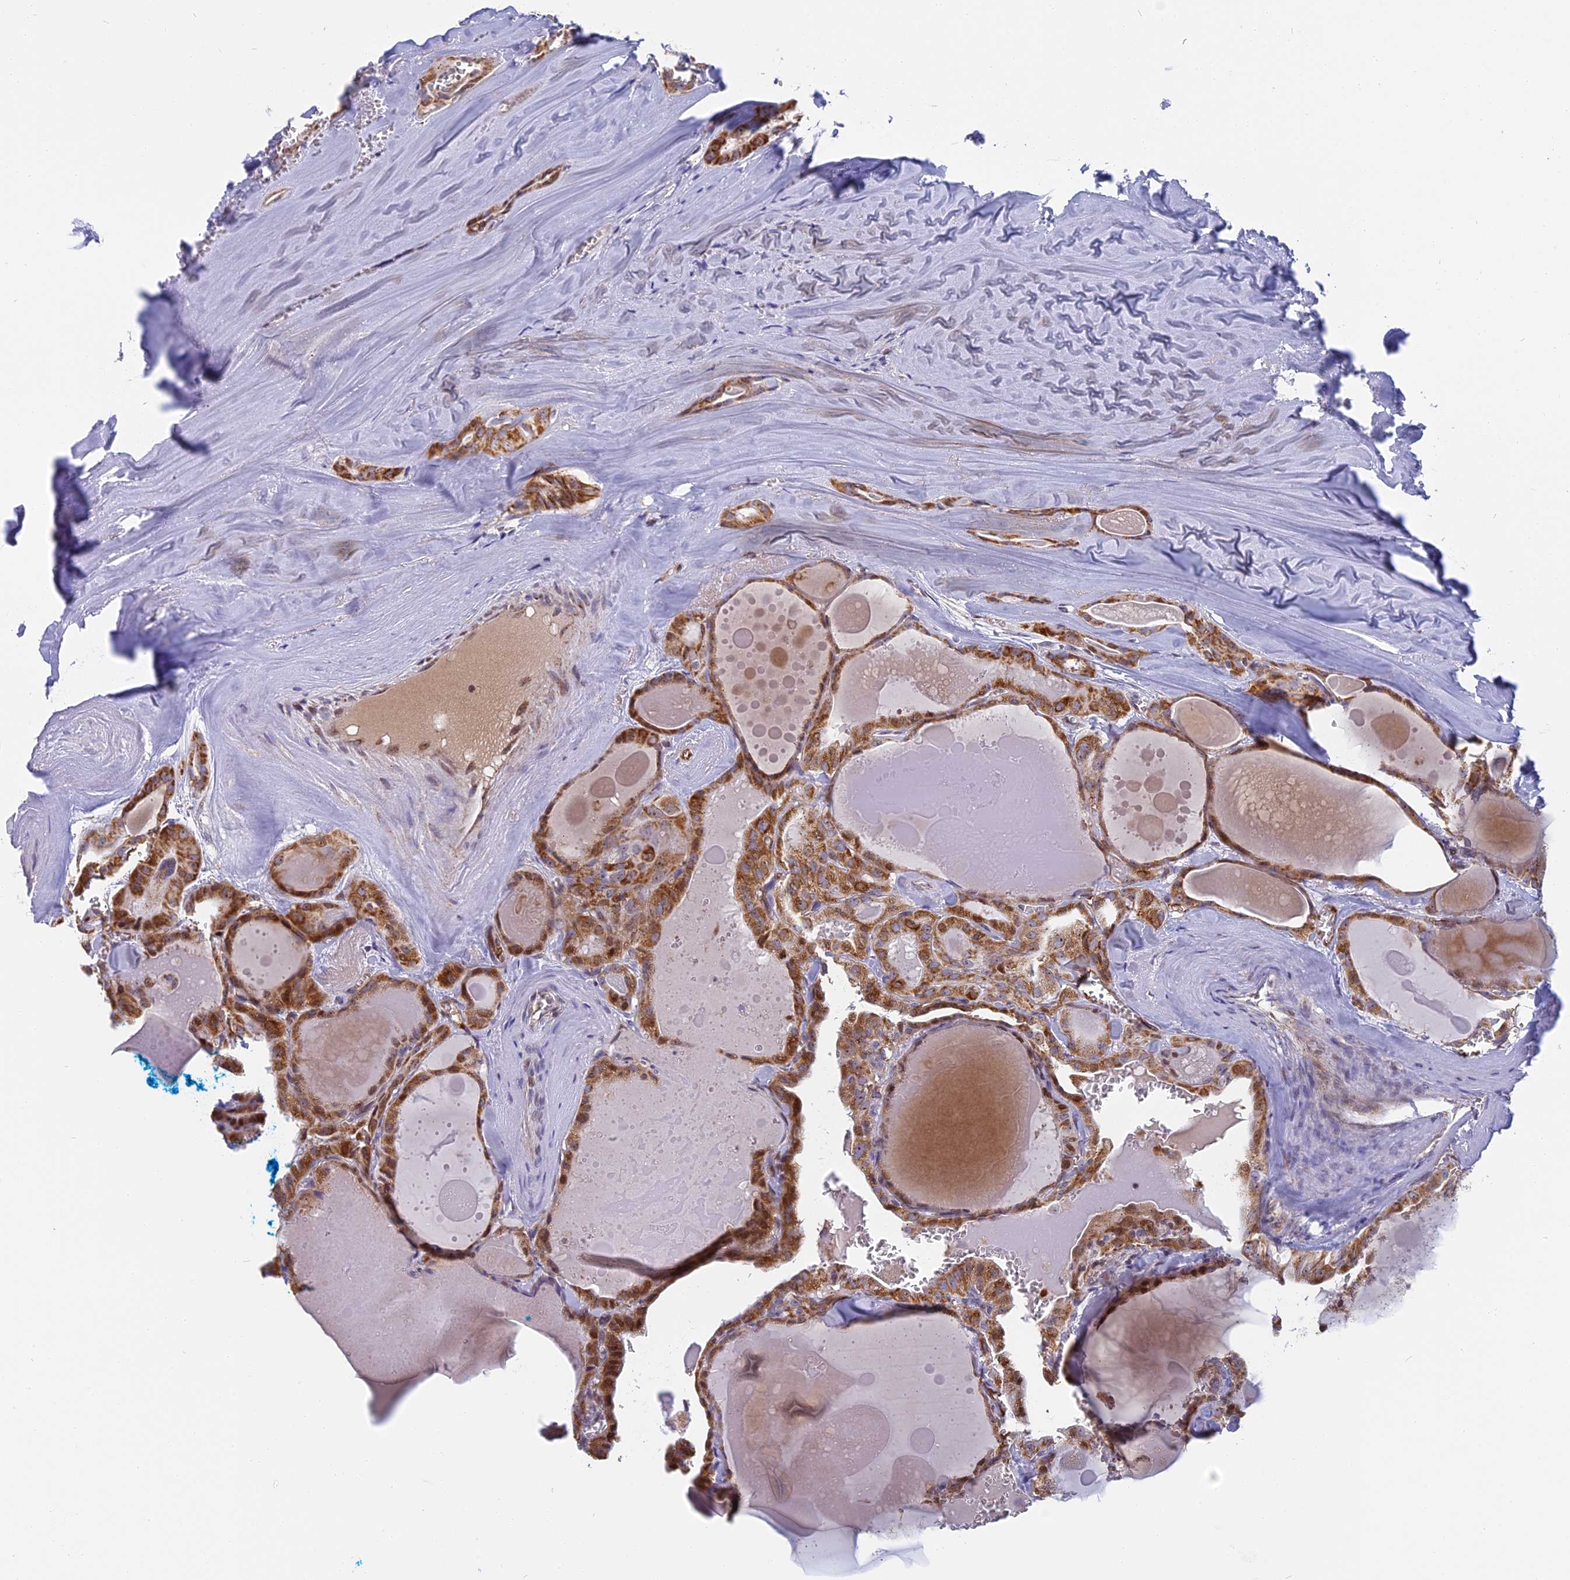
{"staining": {"intensity": "moderate", "quantity": ">75%", "location": "cytoplasmic/membranous"}, "tissue": "thyroid cancer", "cell_type": "Tumor cells", "image_type": "cancer", "snomed": [{"axis": "morphology", "description": "Papillary adenocarcinoma, NOS"}, {"axis": "topography", "description": "Thyroid gland"}], "caption": "This histopathology image exhibits IHC staining of human thyroid cancer (papillary adenocarcinoma), with medium moderate cytoplasmic/membranous positivity in approximately >75% of tumor cells.", "gene": "DTWD1", "patient": {"sex": "male", "age": 52}}